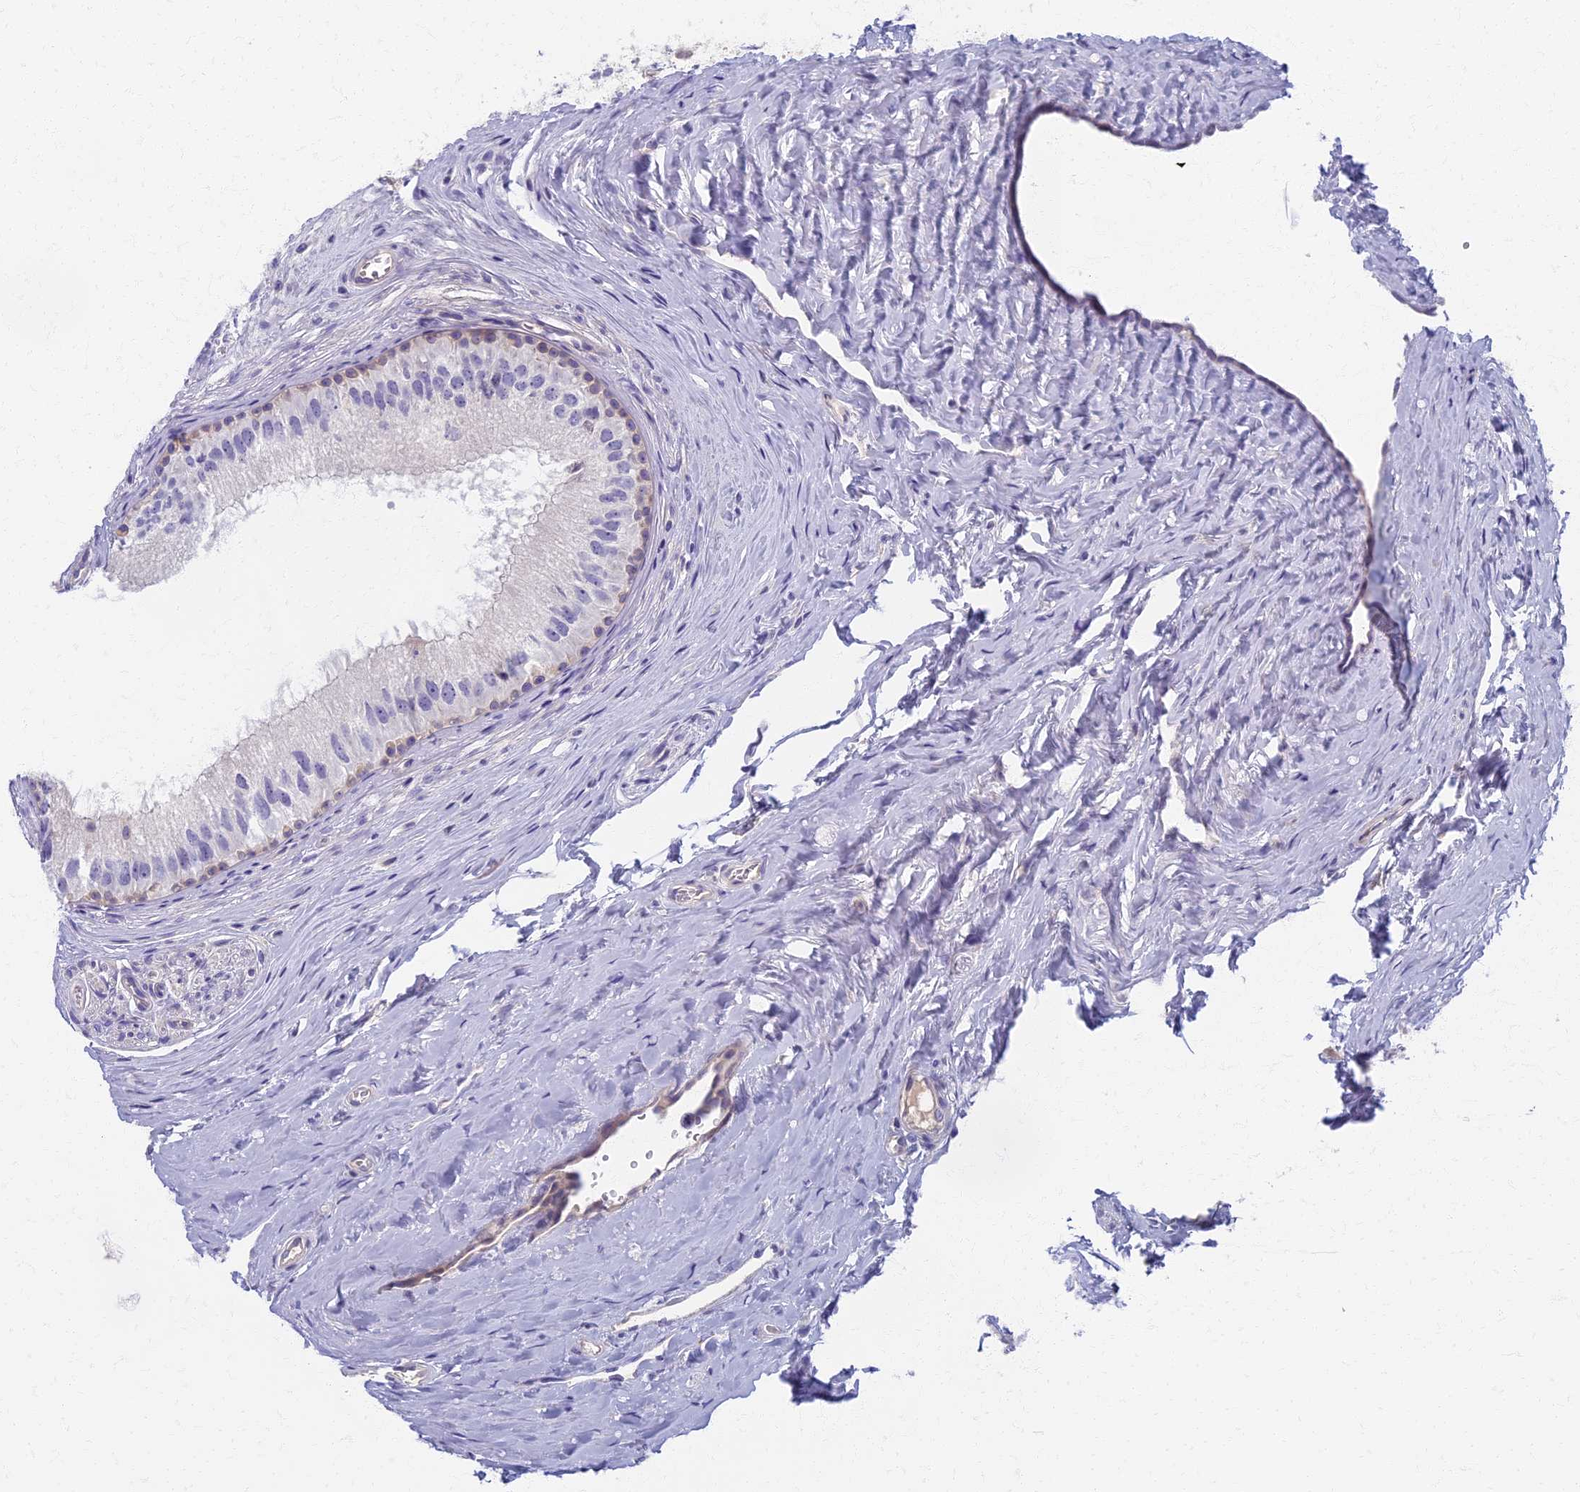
{"staining": {"intensity": "weak", "quantity": "<25%", "location": "cytoplasmic/membranous"}, "tissue": "epididymis", "cell_type": "Glandular cells", "image_type": "normal", "snomed": [{"axis": "morphology", "description": "Normal tissue, NOS"}, {"axis": "topography", "description": "Epididymis"}], "caption": "The micrograph reveals no staining of glandular cells in unremarkable epididymis. The staining was performed using DAB to visualize the protein expression in brown, while the nuclei were stained in blue with hematoxylin (Magnification: 20x).", "gene": "AP4E1", "patient": {"sex": "male", "age": 33}}